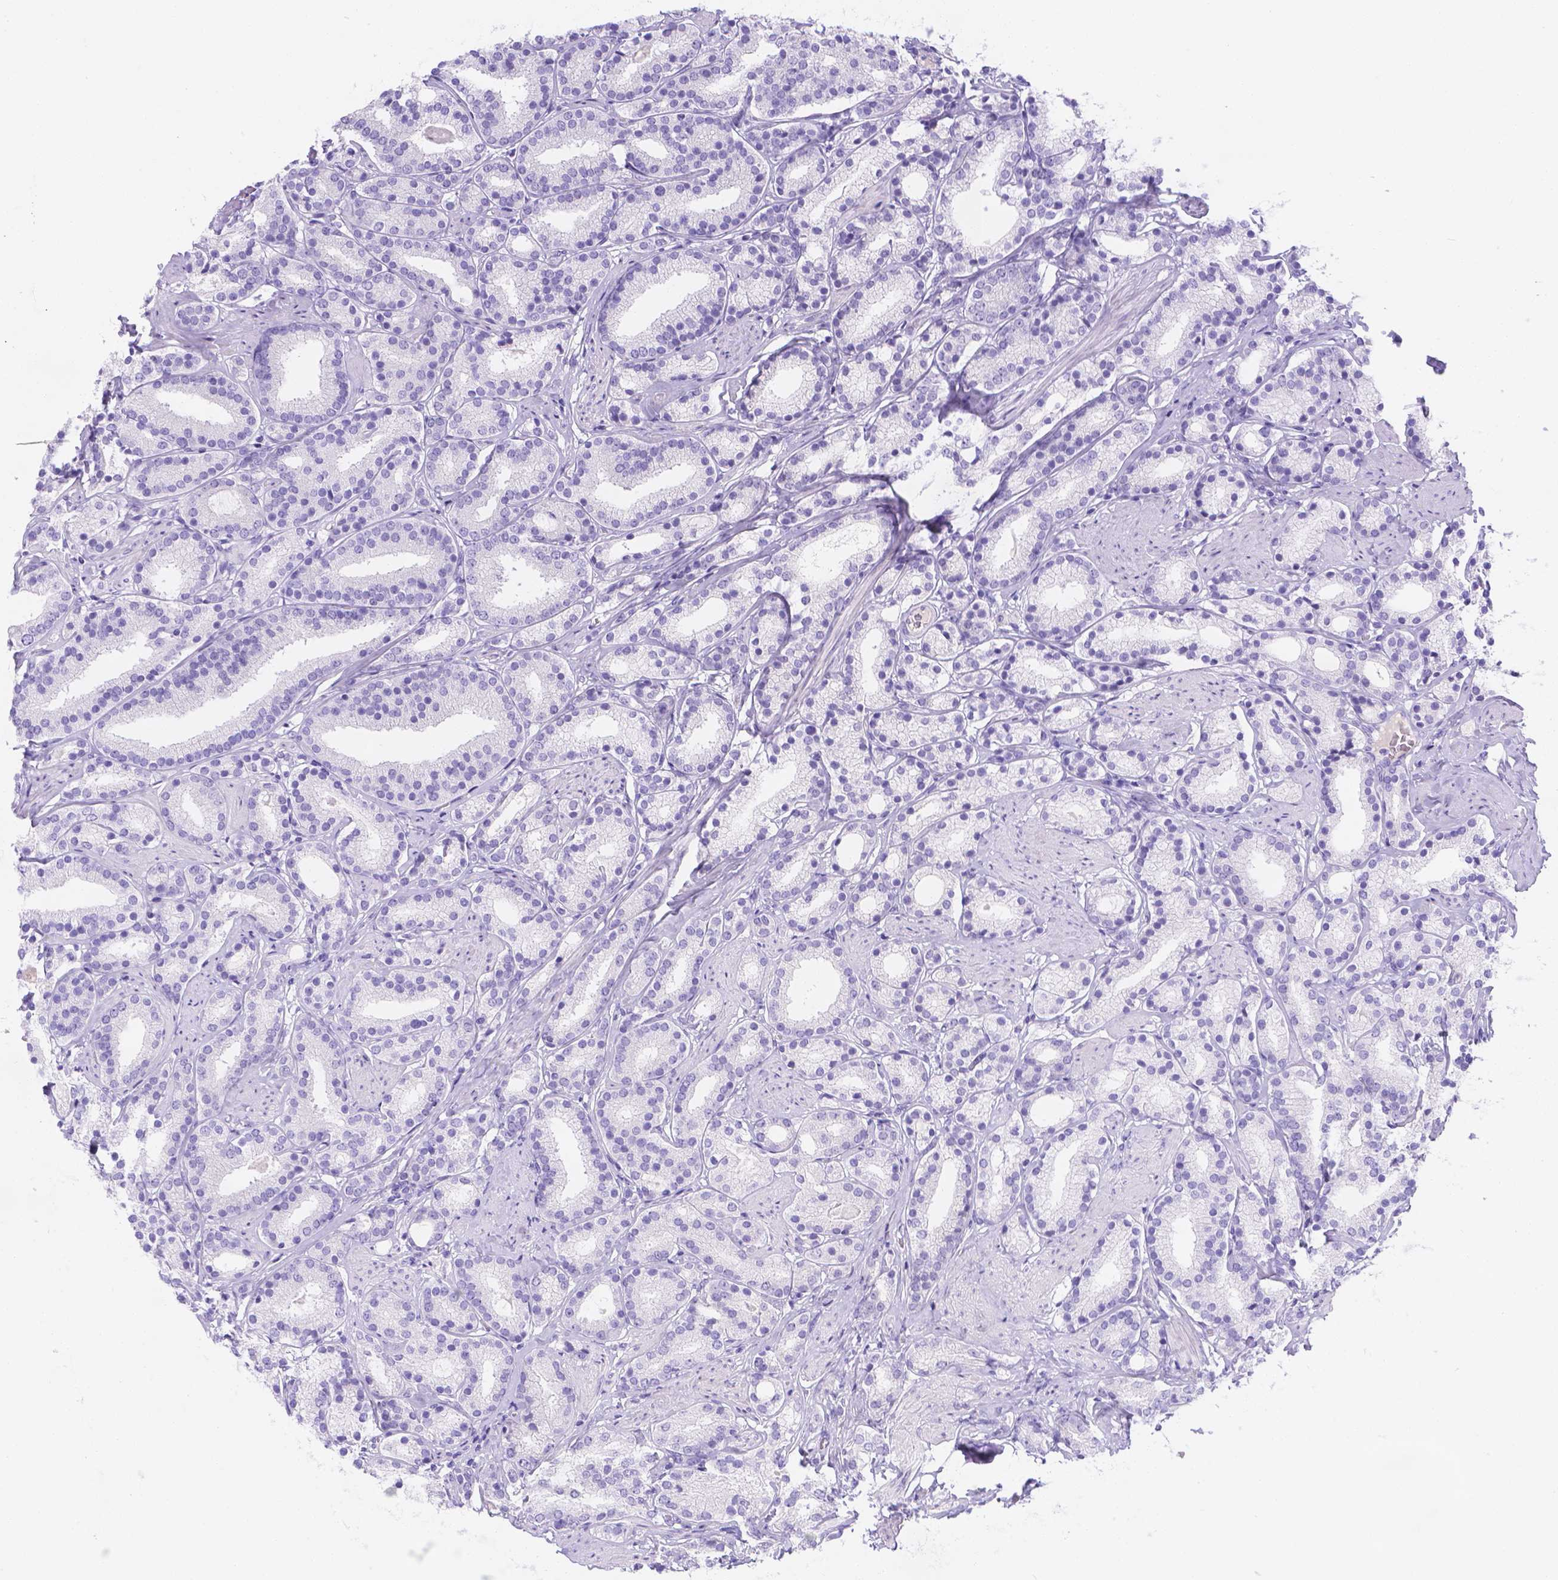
{"staining": {"intensity": "negative", "quantity": "none", "location": "none"}, "tissue": "prostate cancer", "cell_type": "Tumor cells", "image_type": "cancer", "snomed": [{"axis": "morphology", "description": "Adenocarcinoma, High grade"}, {"axis": "topography", "description": "Prostate"}], "caption": "Tumor cells show no significant protein staining in prostate cancer.", "gene": "MLN", "patient": {"sex": "male", "age": 63}}